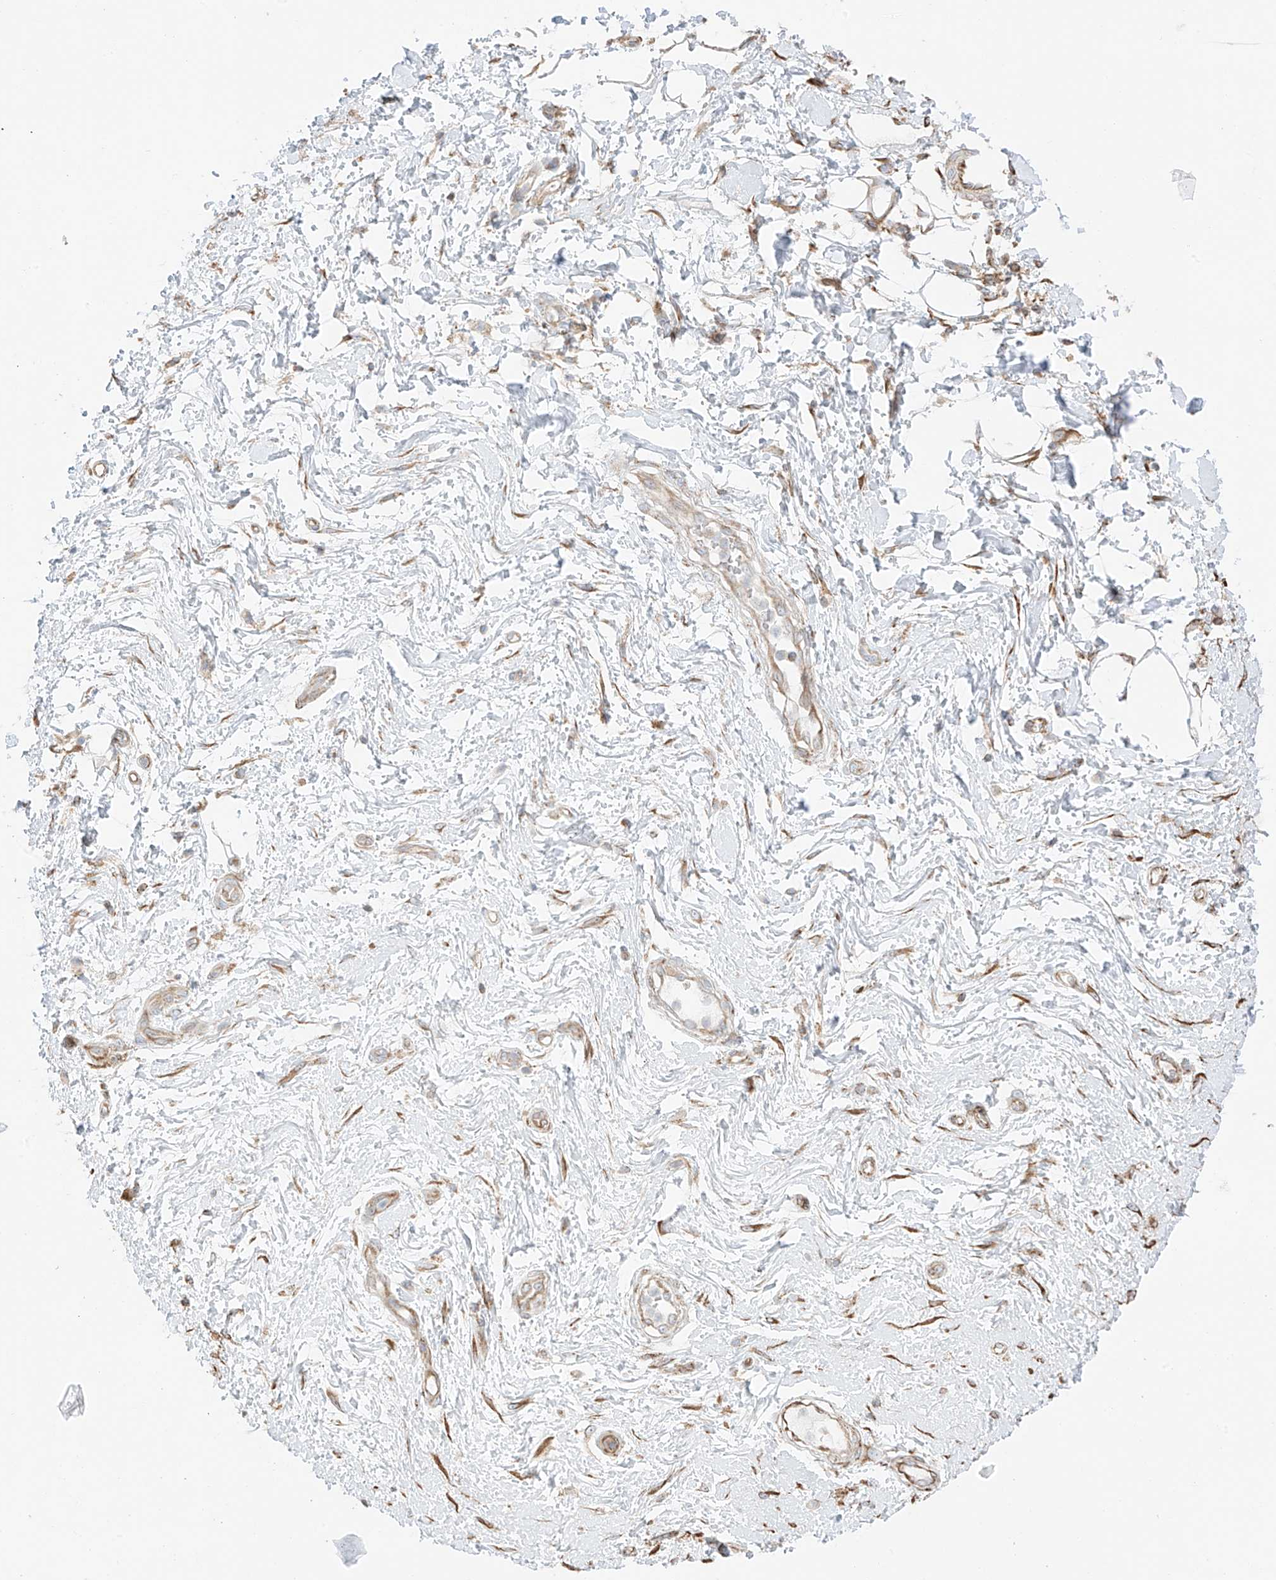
{"staining": {"intensity": "weak", "quantity": ">75%", "location": "cytoplasmic/membranous"}, "tissue": "soft tissue", "cell_type": "Chondrocytes", "image_type": "normal", "snomed": [{"axis": "morphology", "description": "Normal tissue, NOS"}, {"axis": "morphology", "description": "Adenocarcinoma, NOS"}, {"axis": "topography", "description": "Pancreas"}, {"axis": "topography", "description": "Peripheral nerve tissue"}], "caption": "DAB immunohistochemical staining of benign human soft tissue displays weak cytoplasmic/membranous protein positivity in about >75% of chondrocytes.", "gene": "XKR3", "patient": {"sex": "male", "age": 59}}